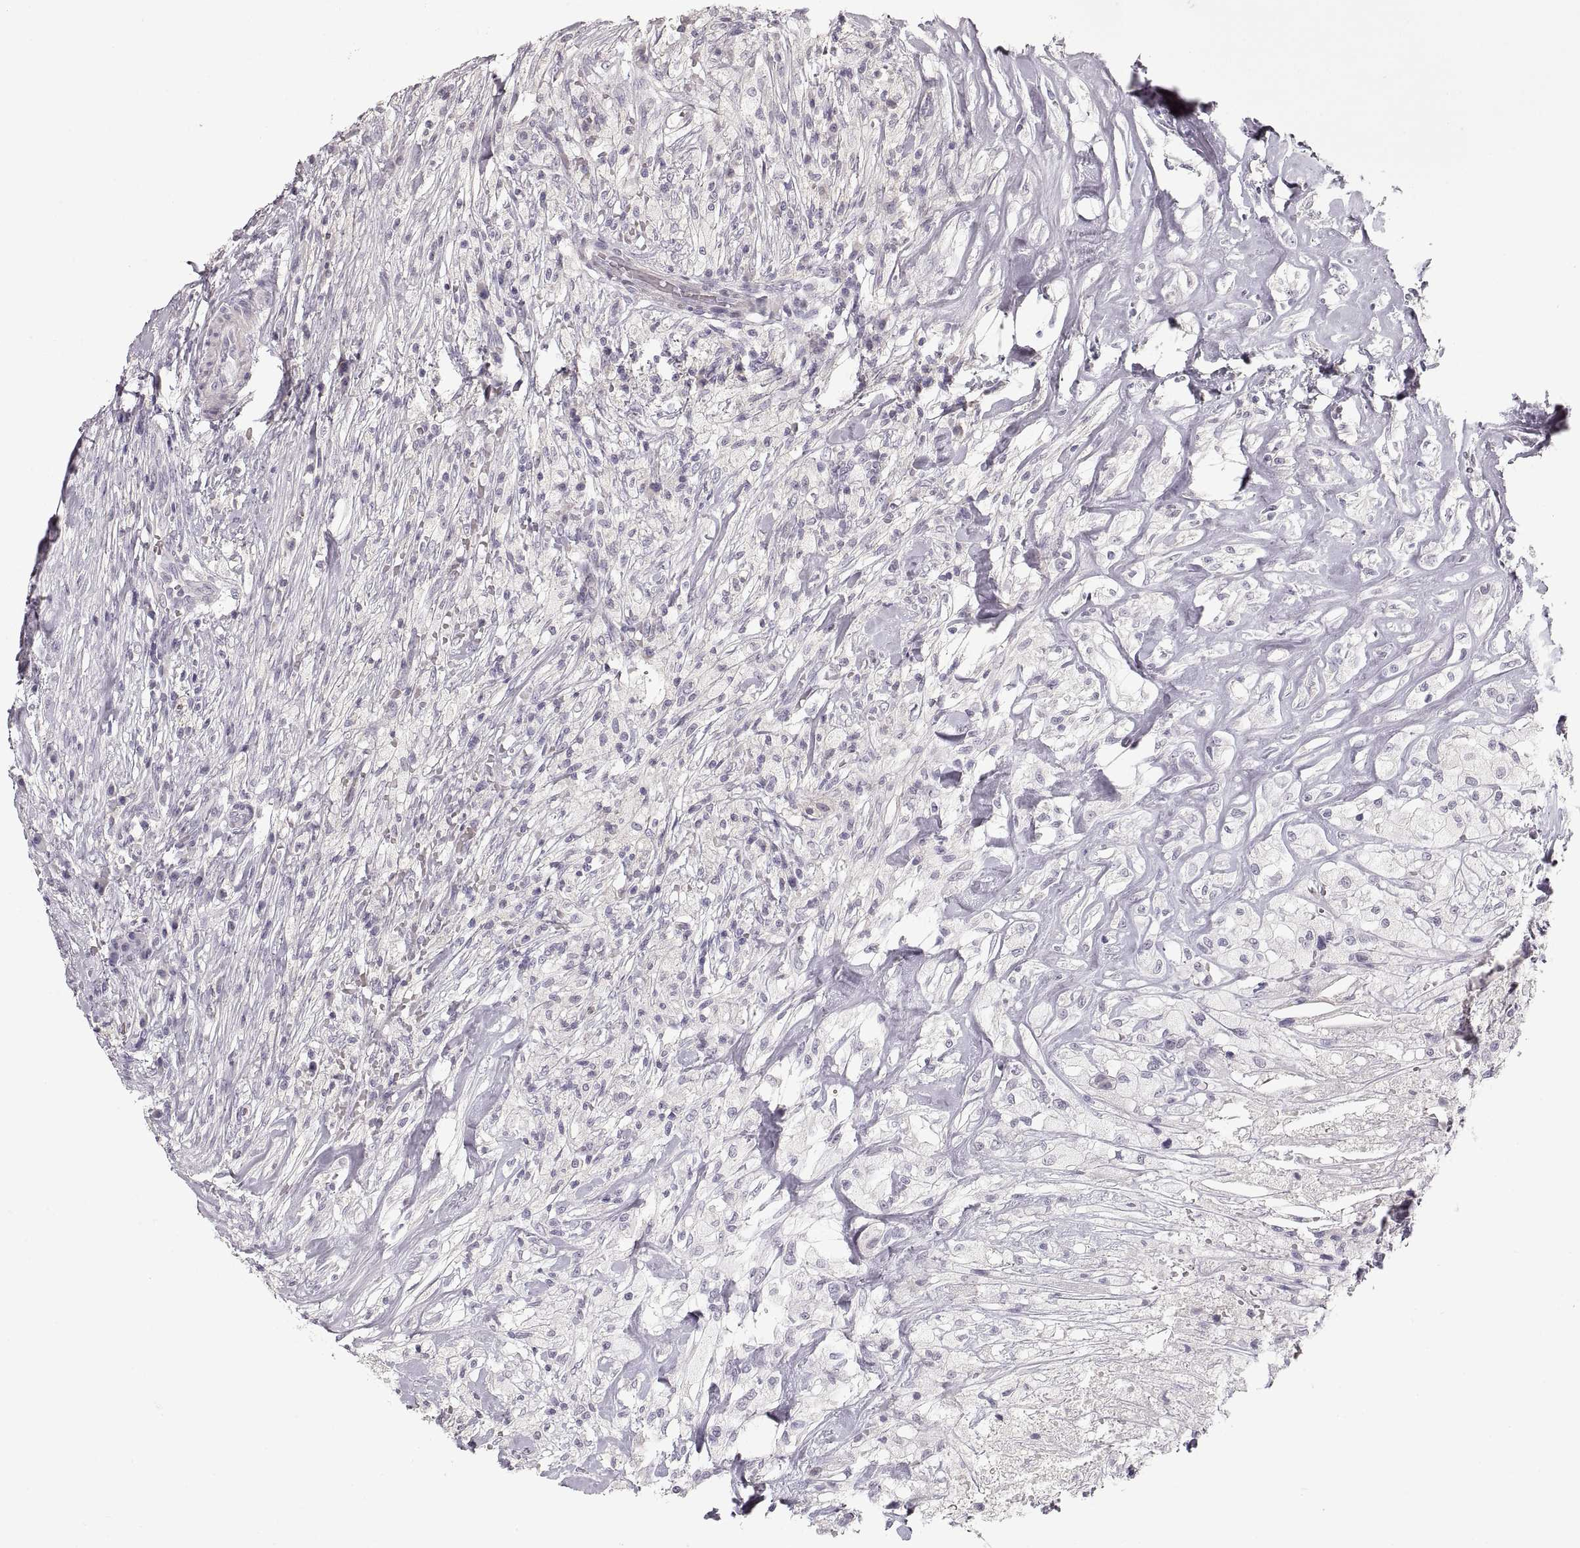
{"staining": {"intensity": "negative", "quantity": "none", "location": "none"}, "tissue": "testis cancer", "cell_type": "Tumor cells", "image_type": "cancer", "snomed": [{"axis": "morphology", "description": "Necrosis, NOS"}, {"axis": "morphology", "description": "Carcinoma, Embryonal, NOS"}, {"axis": "topography", "description": "Testis"}], "caption": "Immunohistochemical staining of human testis cancer (embryonal carcinoma) displays no significant expression in tumor cells.", "gene": "PCSK2", "patient": {"sex": "male", "age": 19}}